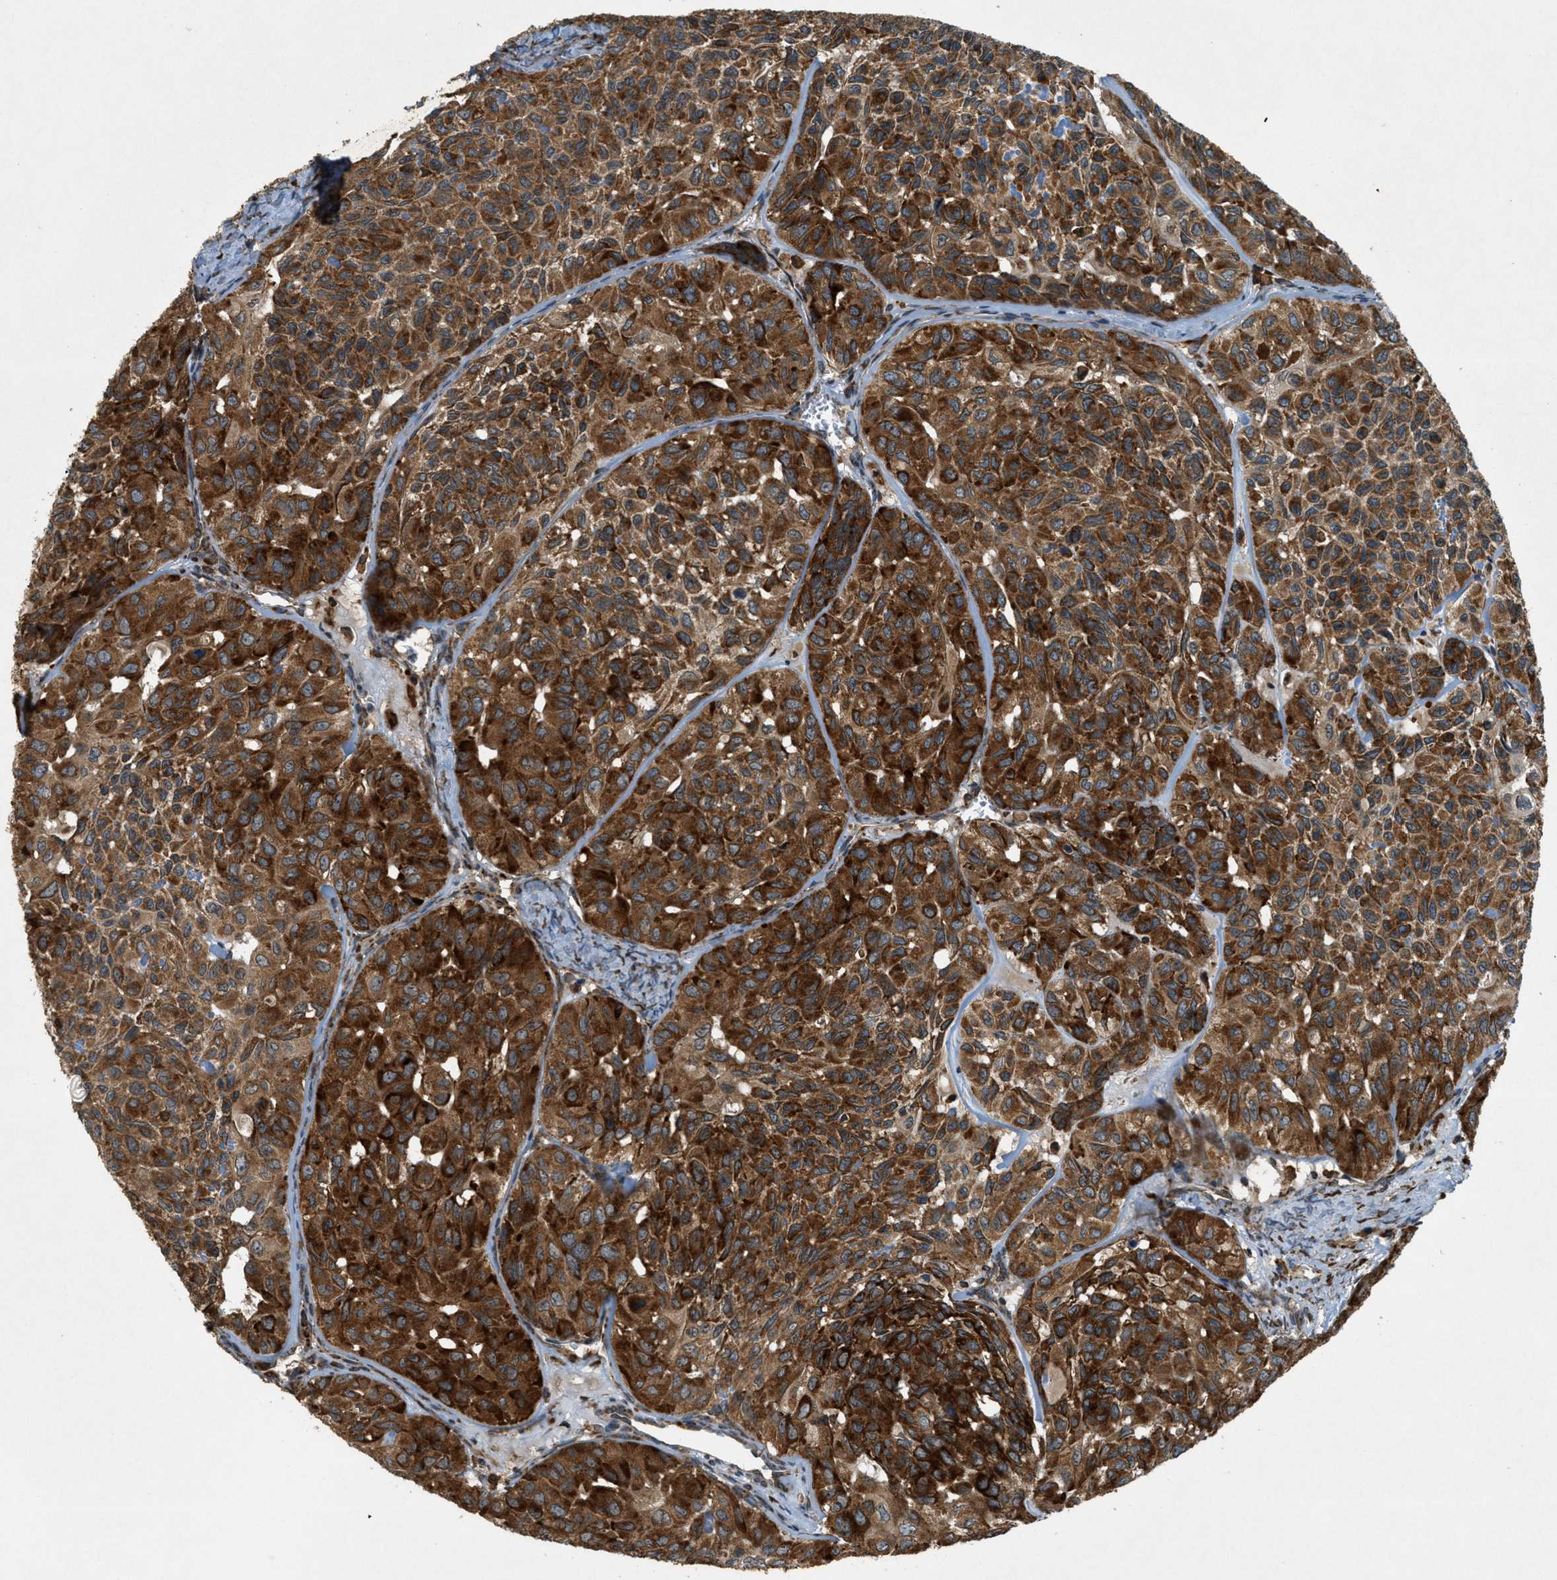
{"staining": {"intensity": "strong", "quantity": ">75%", "location": "cytoplasmic/membranous"}, "tissue": "head and neck cancer", "cell_type": "Tumor cells", "image_type": "cancer", "snomed": [{"axis": "morphology", "description": "Adenocarcinoma, NOS"}, {"axis": "topography", "description": "Salivary gland, NOS"}, {"axis": "topography", "description": "Head-Neck"}], "caption": "Tumor cells display strong cytoplasmic/membranous expression in approximately >75% of cells in head and neck cancer (adenocarcinoma).", "gene": "PCDH18", "patient": {"sex": "female", "age": 76}}